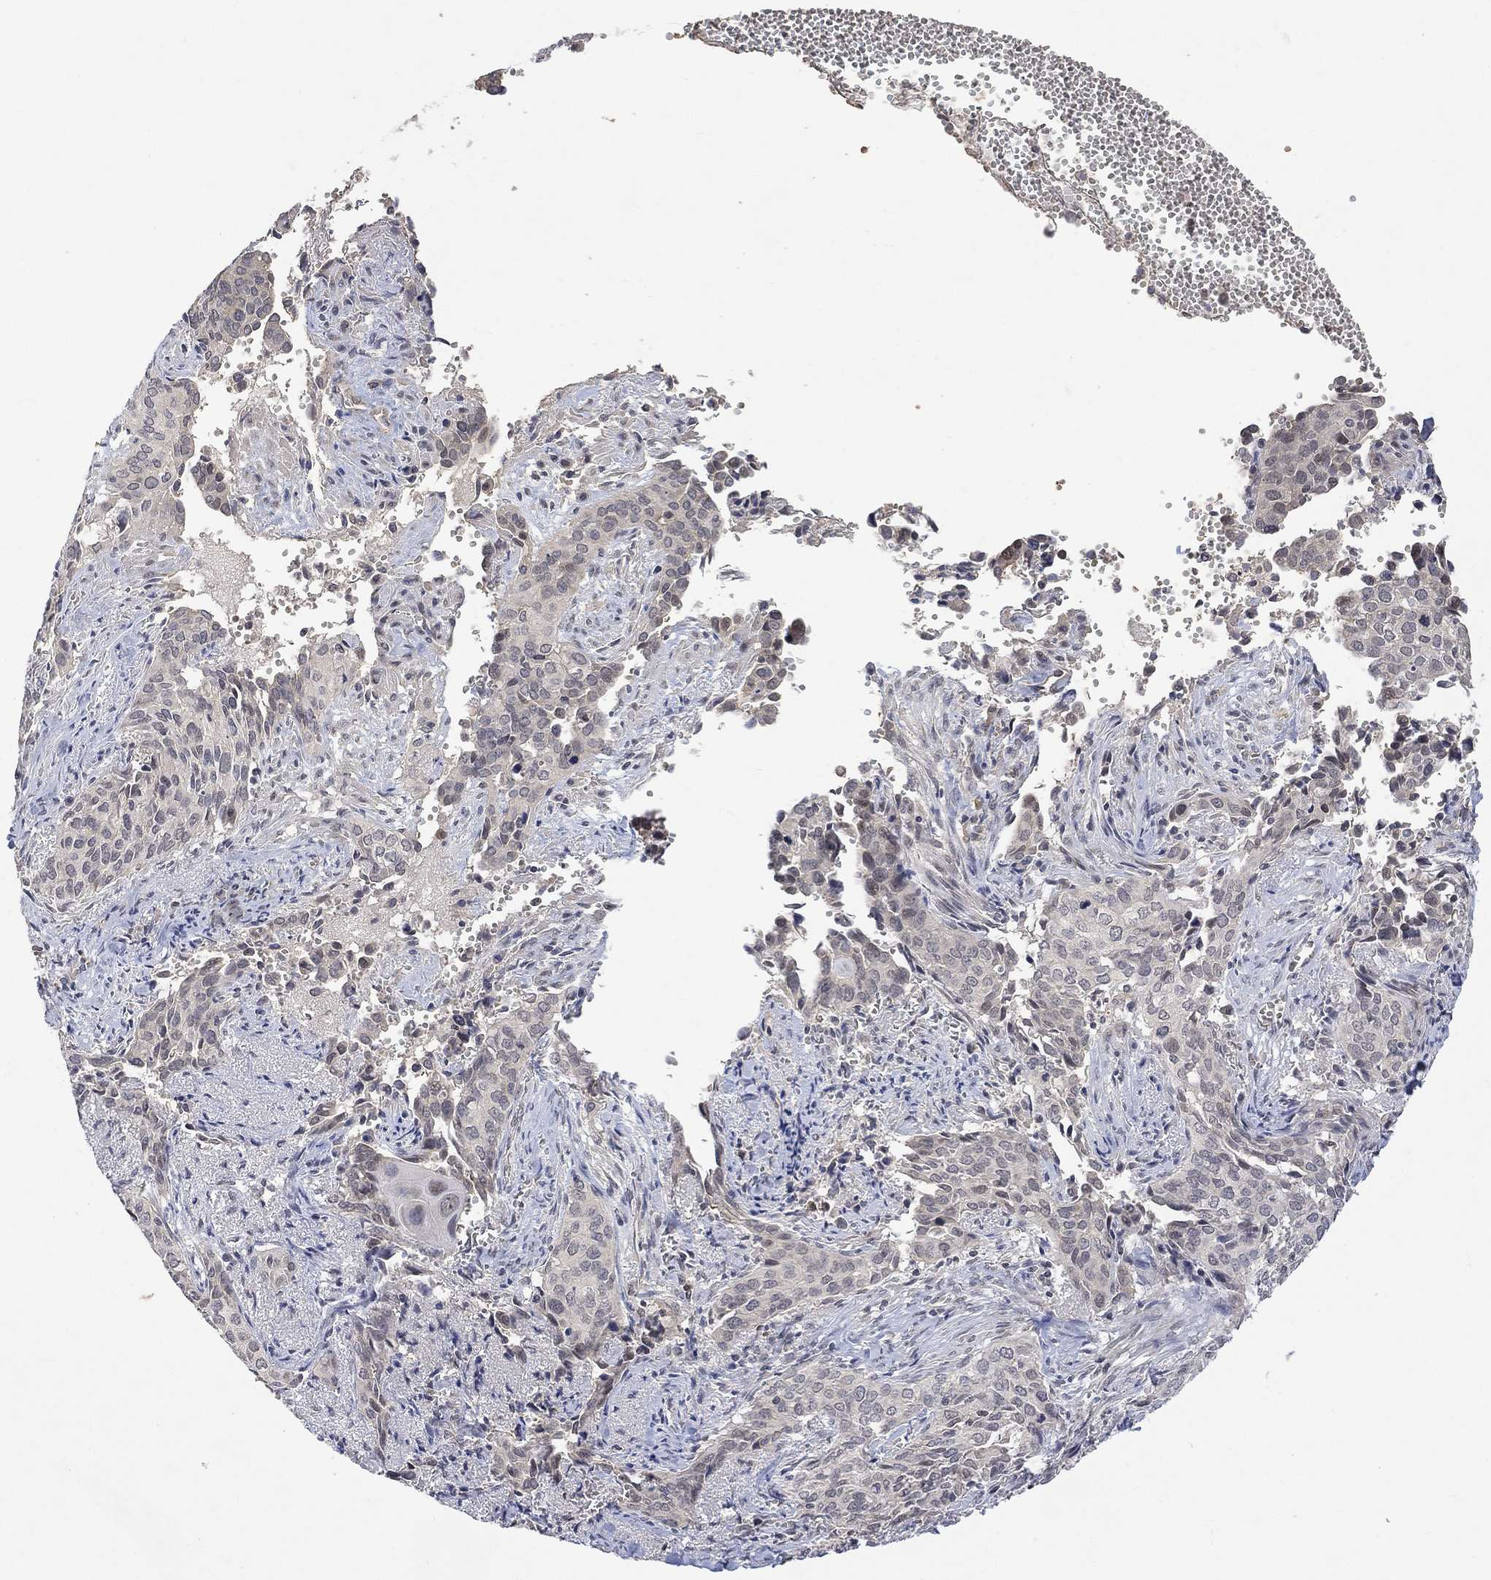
{"staining": {"intensity": "negative", "quantity": "none", "location": "none"}, "tissue": "cervical cancer", "cell_type": "Tumor cells", "image_type": "cancer", "snomed": [{"axis": "morphology", "description": "Squamous cell carcinoma, NOS"}, {"axis": "topography", "description": "Cervix"}], "caption": "Cervical cancer (squamous cell carcinoma) was stained to show a protein in brown. There is no significant expression in tumor cells. (IHC, brightfield microscopy, high magnification).", "gene": "GRIN2D", "patient": {"sex": "female", "age": 29}}